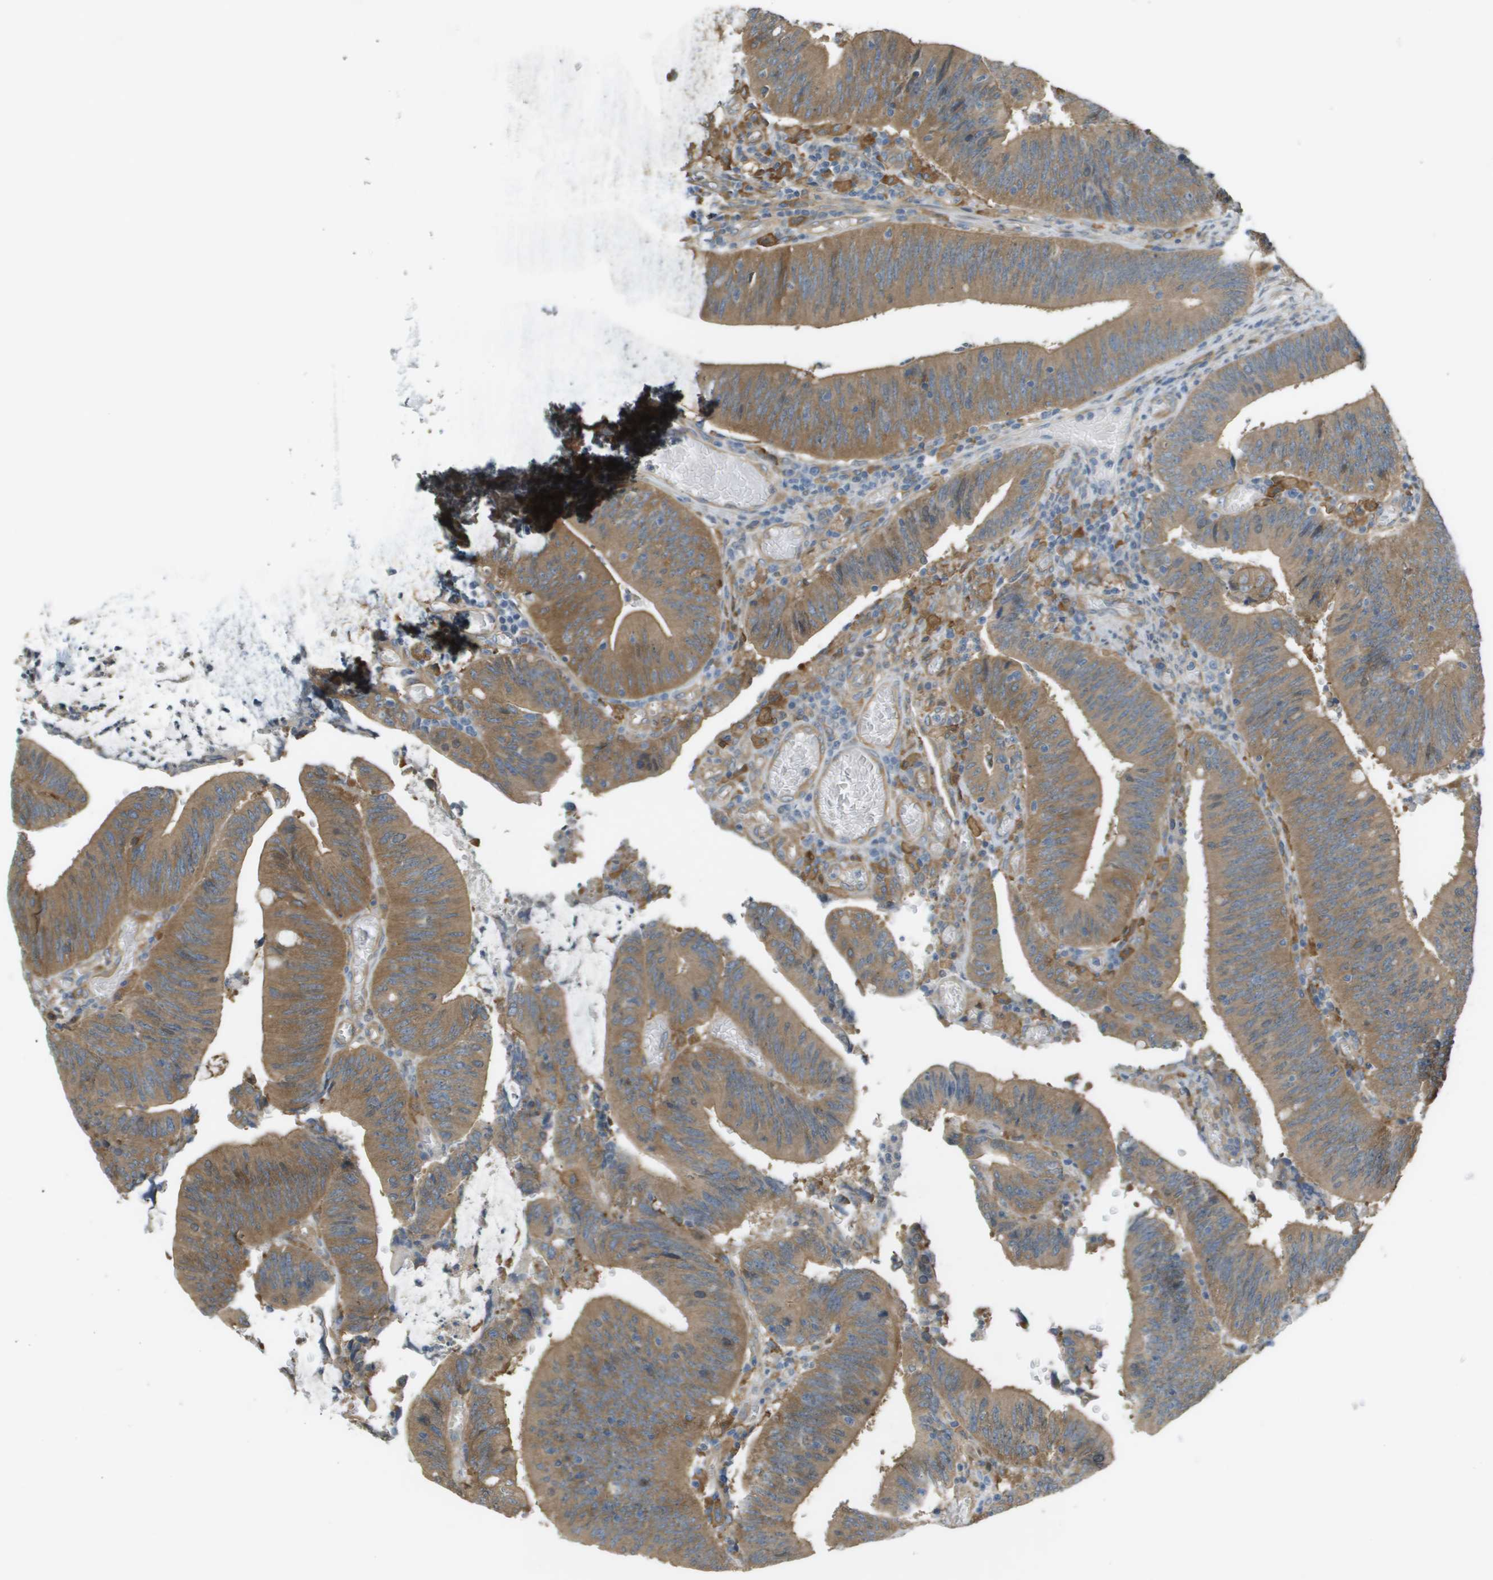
{"staining": {"intensity": "moderate", "quantity": ">75%", "location": "cytoplasmic/membranous"}, "tissue": "colorectal cancer", "cell_type": "Tumor cells", "image_type": "cancer", "snomed": [{"axis": "morphology", "description": "Normal tissue, NOS"}, {"axis": "morphology", "description": "Adenocarcinoma, NOS"}, {"axis": "topography", "description": "Rectum"}], "caption": "Moderate cytoplasmic/membranous staining is seen in approximately >75% of tumor cells in colorectal cancer (adenocarcinoma).", "gene": "CORO1B", "patient": {"sex": "female", "age": 66}}